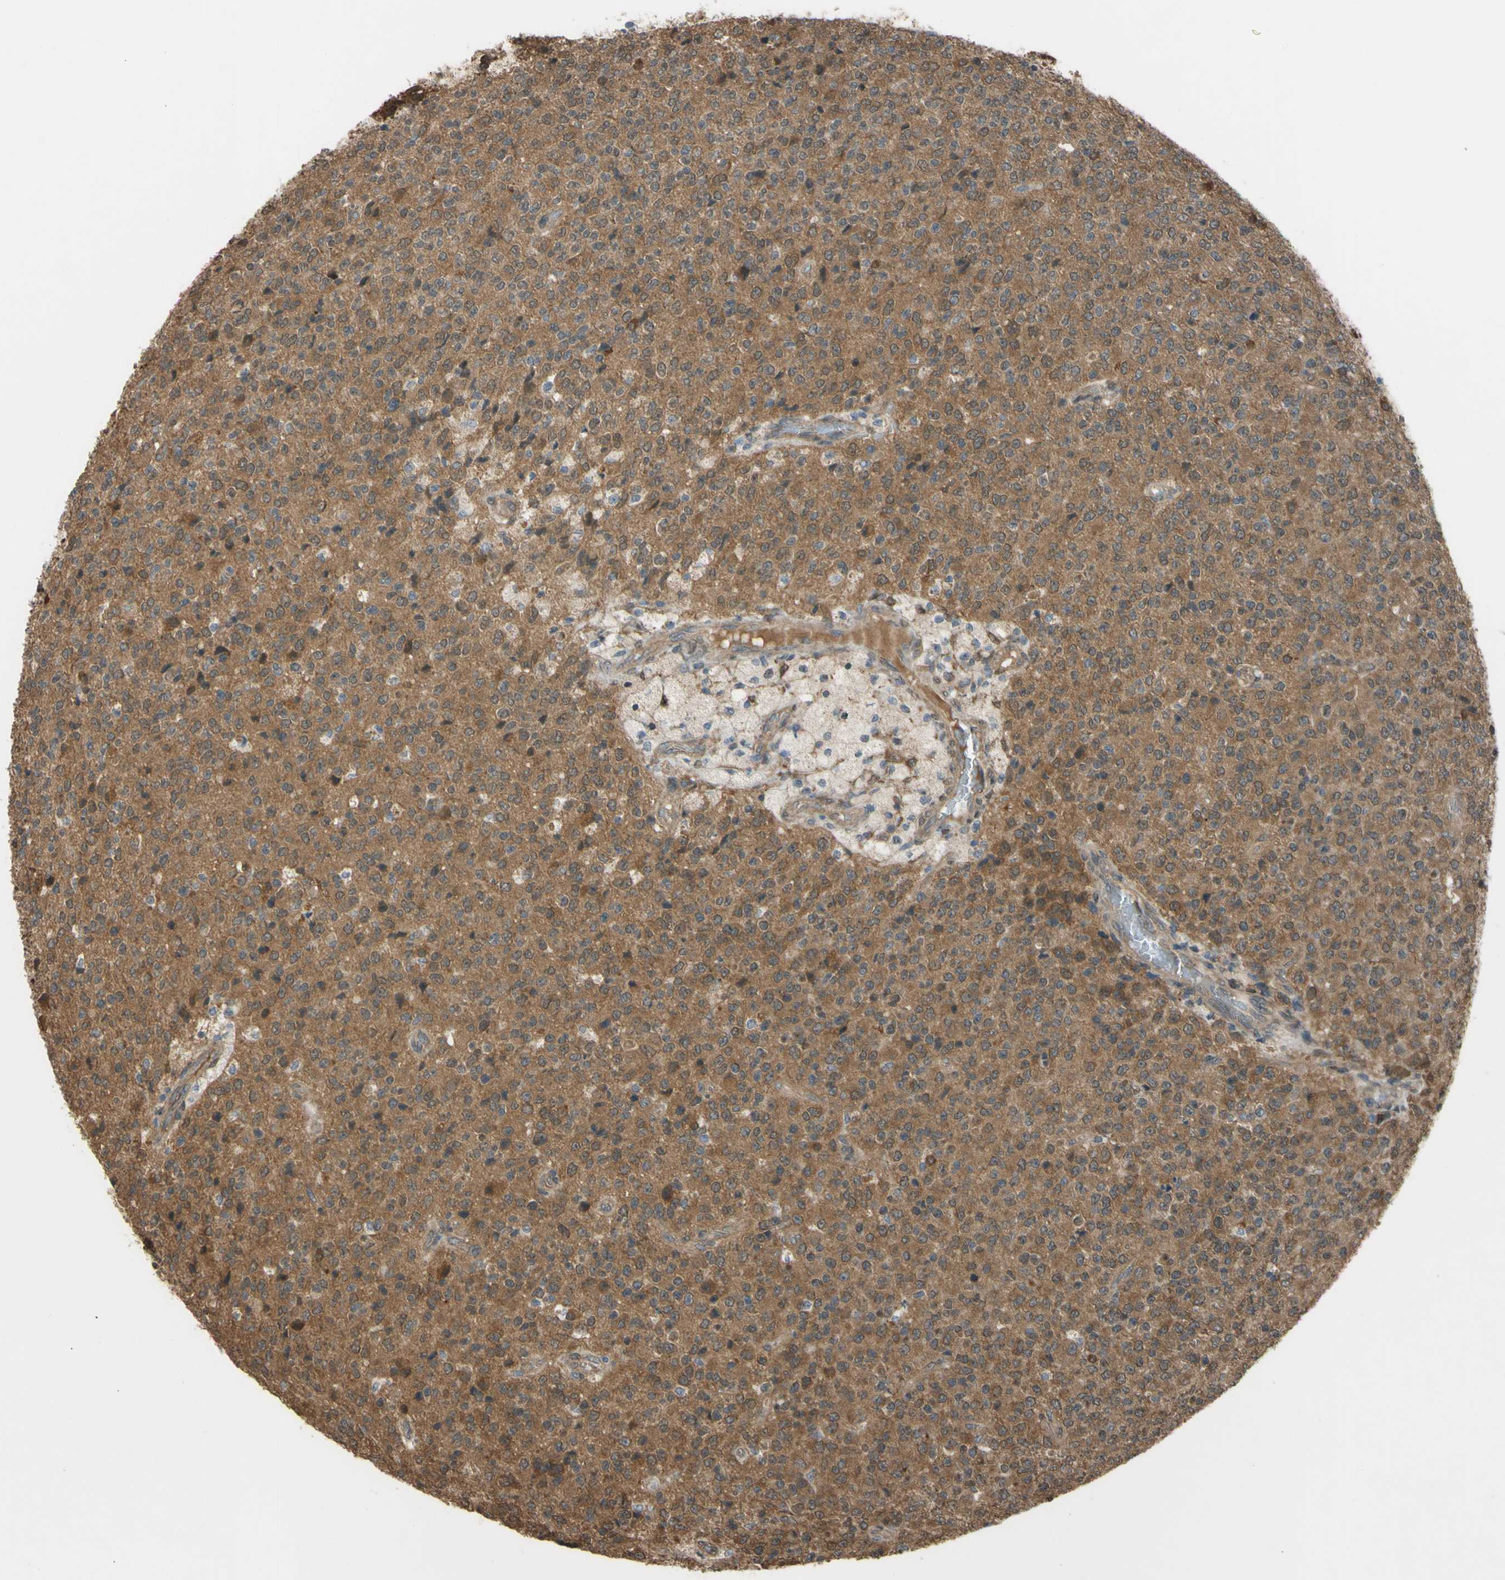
{"staining": {"intensity": "moderate", "quantity": ">75%", "location": "cytoplasmic/membranous"}, "tissue": "glioma", "cell_type": "Tumor cells", "image_type": "cancer", "snomed": [{"axis": "morphology", "description": "Glioma, malignant, High grade"}, {"axis": "topography", "description": "pancreas cauda"}], "caption": "Malignant glioma (high-grade) stained with DAB (3,3'-diaminobenzidine) immunohistochemistry (IHC) demonstrates medium levels of moderate cytoplasmic/membranous expression in approximately >75% of tumor cells.", "gene": "YWHAQ", "patient": {"sex": "male", "age": 60}}